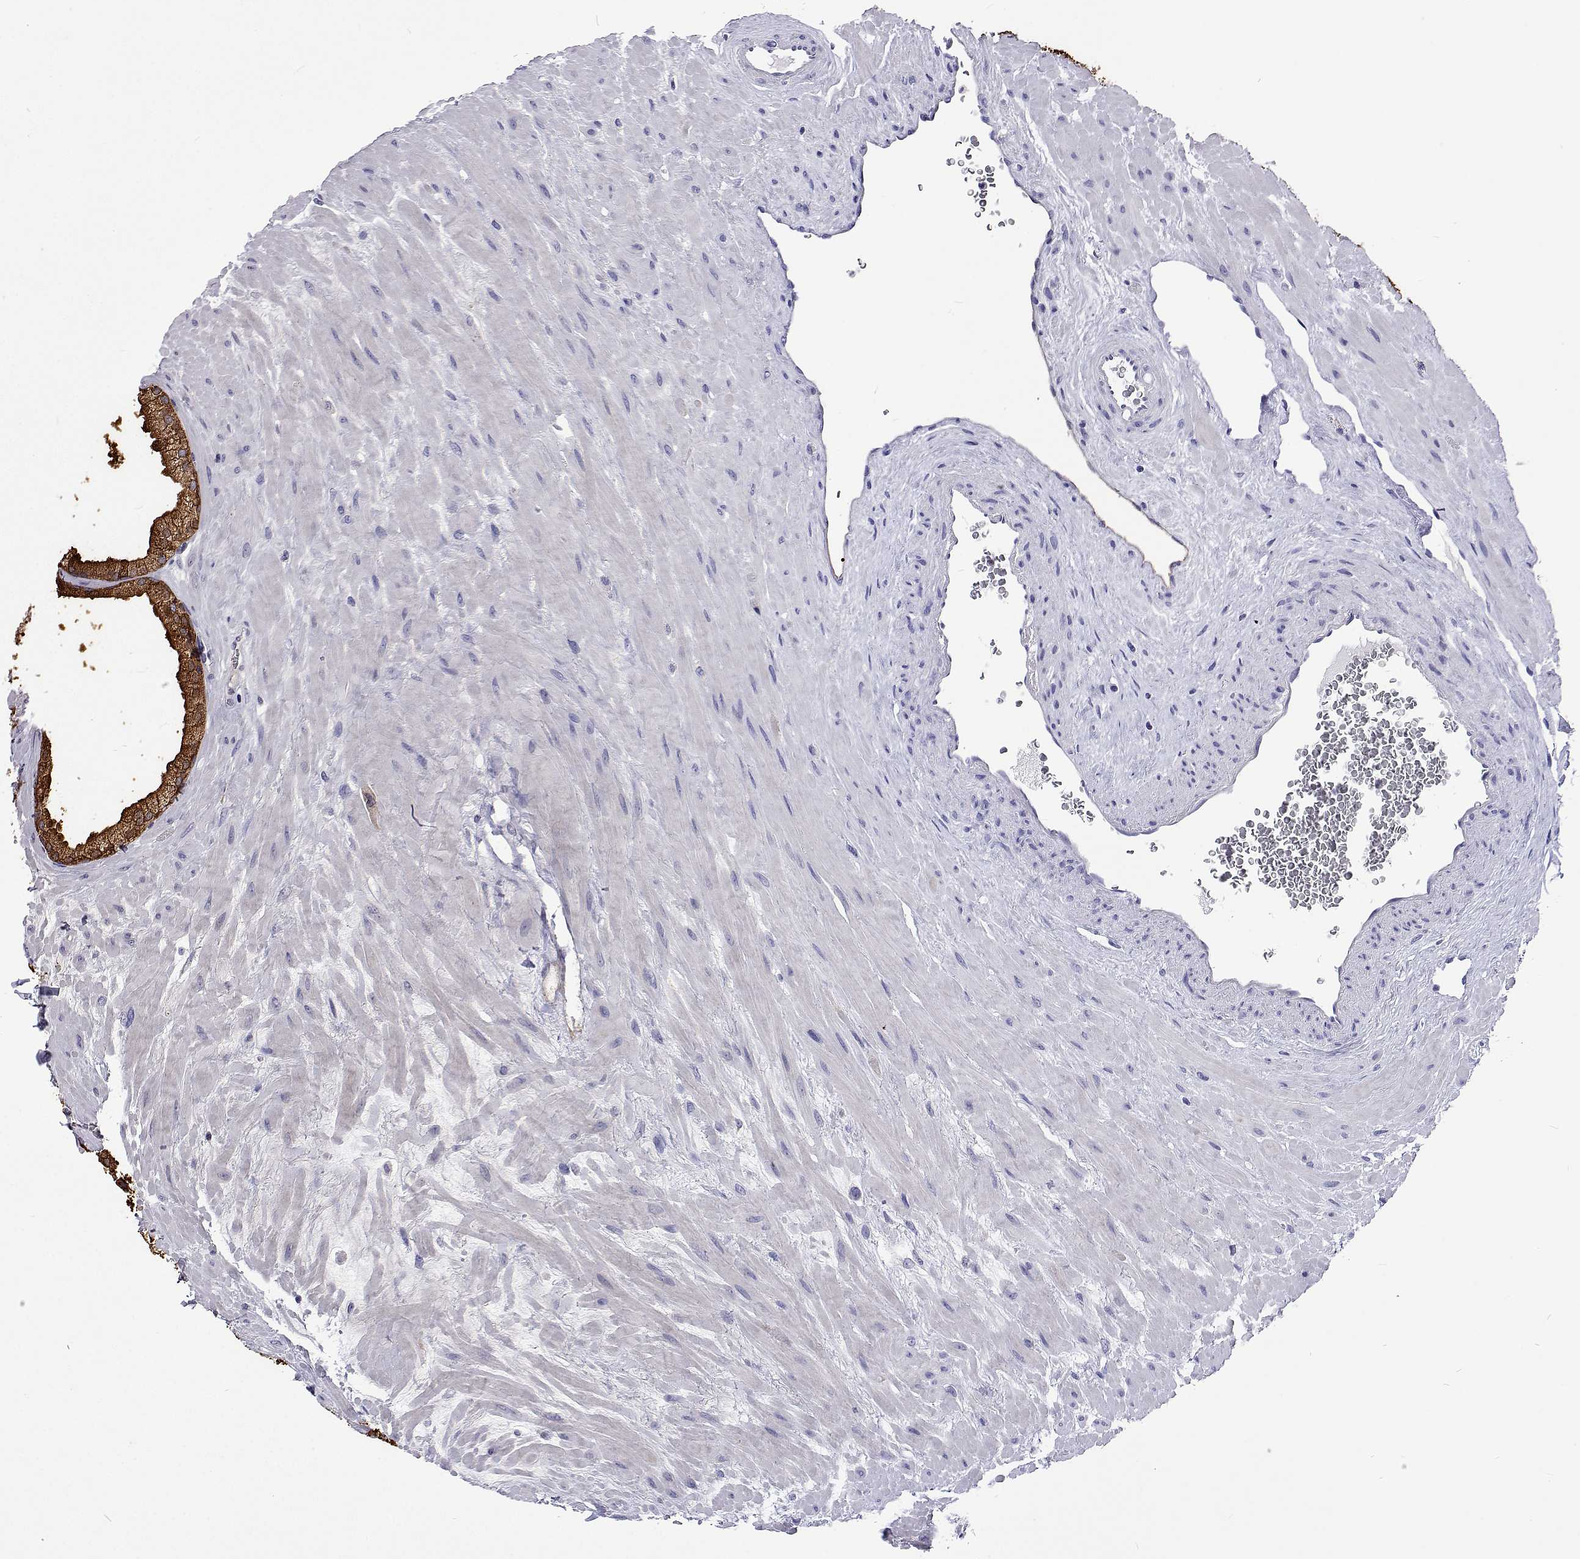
{"staining": {"intensity": "strong", "quantity": ">75%", "location": "cytoplasmic/membranous"}, "tissue": "prostate", "cell_type": "Glandular cells", "image_type": "normal", "snomed": [{"axis": "morphology", "description": "Normal tissue, NOS"}, {"axis": "topography", "description": "Prostate"}, {"axis": "topography", "description": "Peripheral nerve tissue"}], "caption": "This histopathology image shows IHC staining of benign prostate, with high strong cytoplasmic/membranous expression in about >75% of glandular cells.", "gene": "UMODL1", "patient": {"sex": "male", "age": 61}}